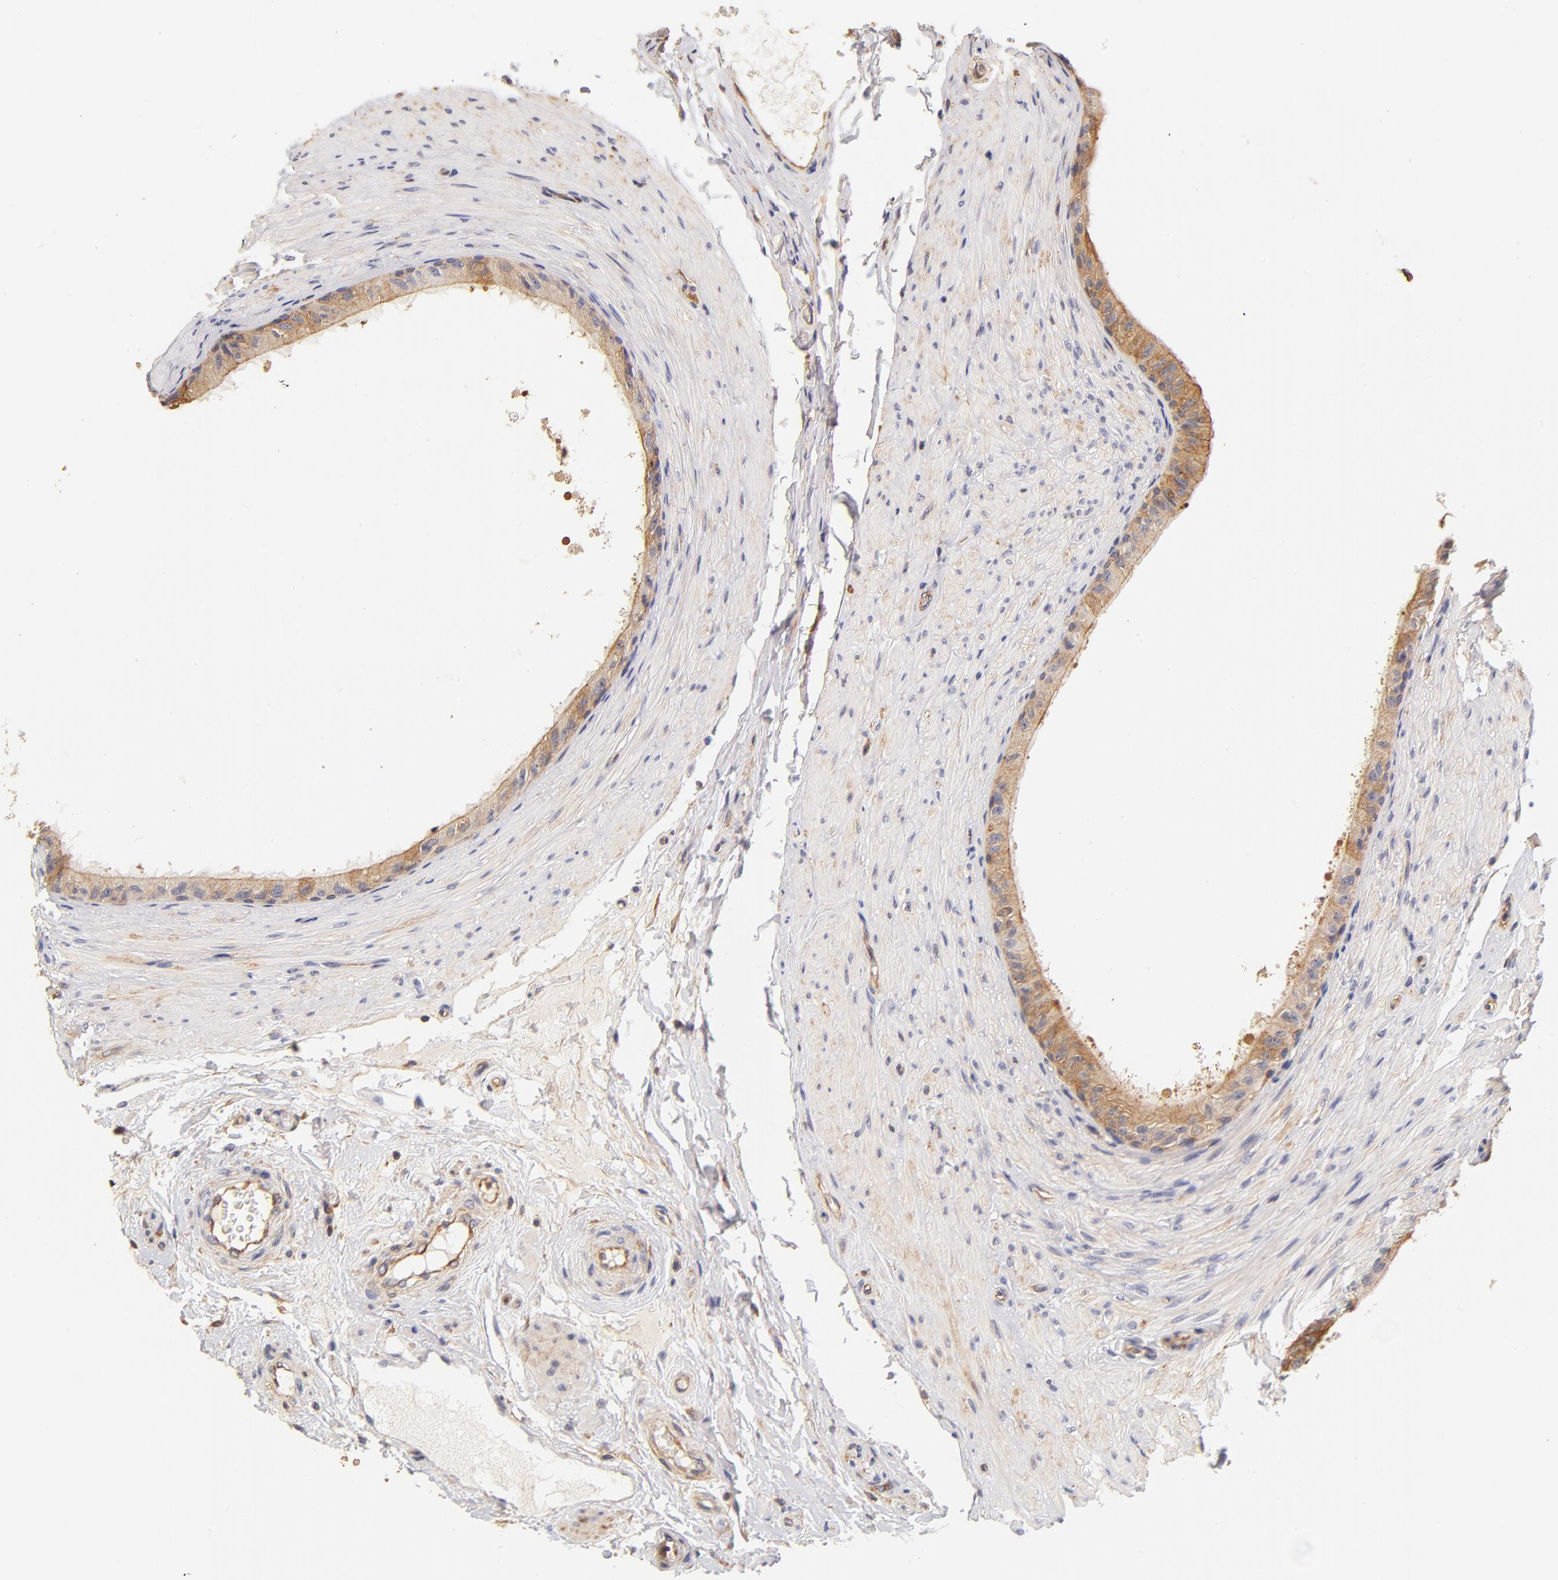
{"staining": {"intensity": "moderate", "quantity": ">75%", "location": "cytoplasmic/membranous"}, "tissue": "epididymis", "cell_type": "Glandular cells", "image_type": "normal", "snomed": [{"axis": "morphology", "description": "Normal tissue, NOS"}, {"axis": "topography", "description": "Epididymis"}], "caption": "Unremarkable epididymis was stained to show a protein in brown. There is medium levels of moderate cytoplasmic/membranous expression in about >75% of glandular cells. (Stains: DAB (3,3'-diaminobenzidine) in brown, nuclei in blue, Microscopy: brightfield microscopy at high magnification).", "gene": "FCMR", "patient": {"sex": "male", "age": 68}}